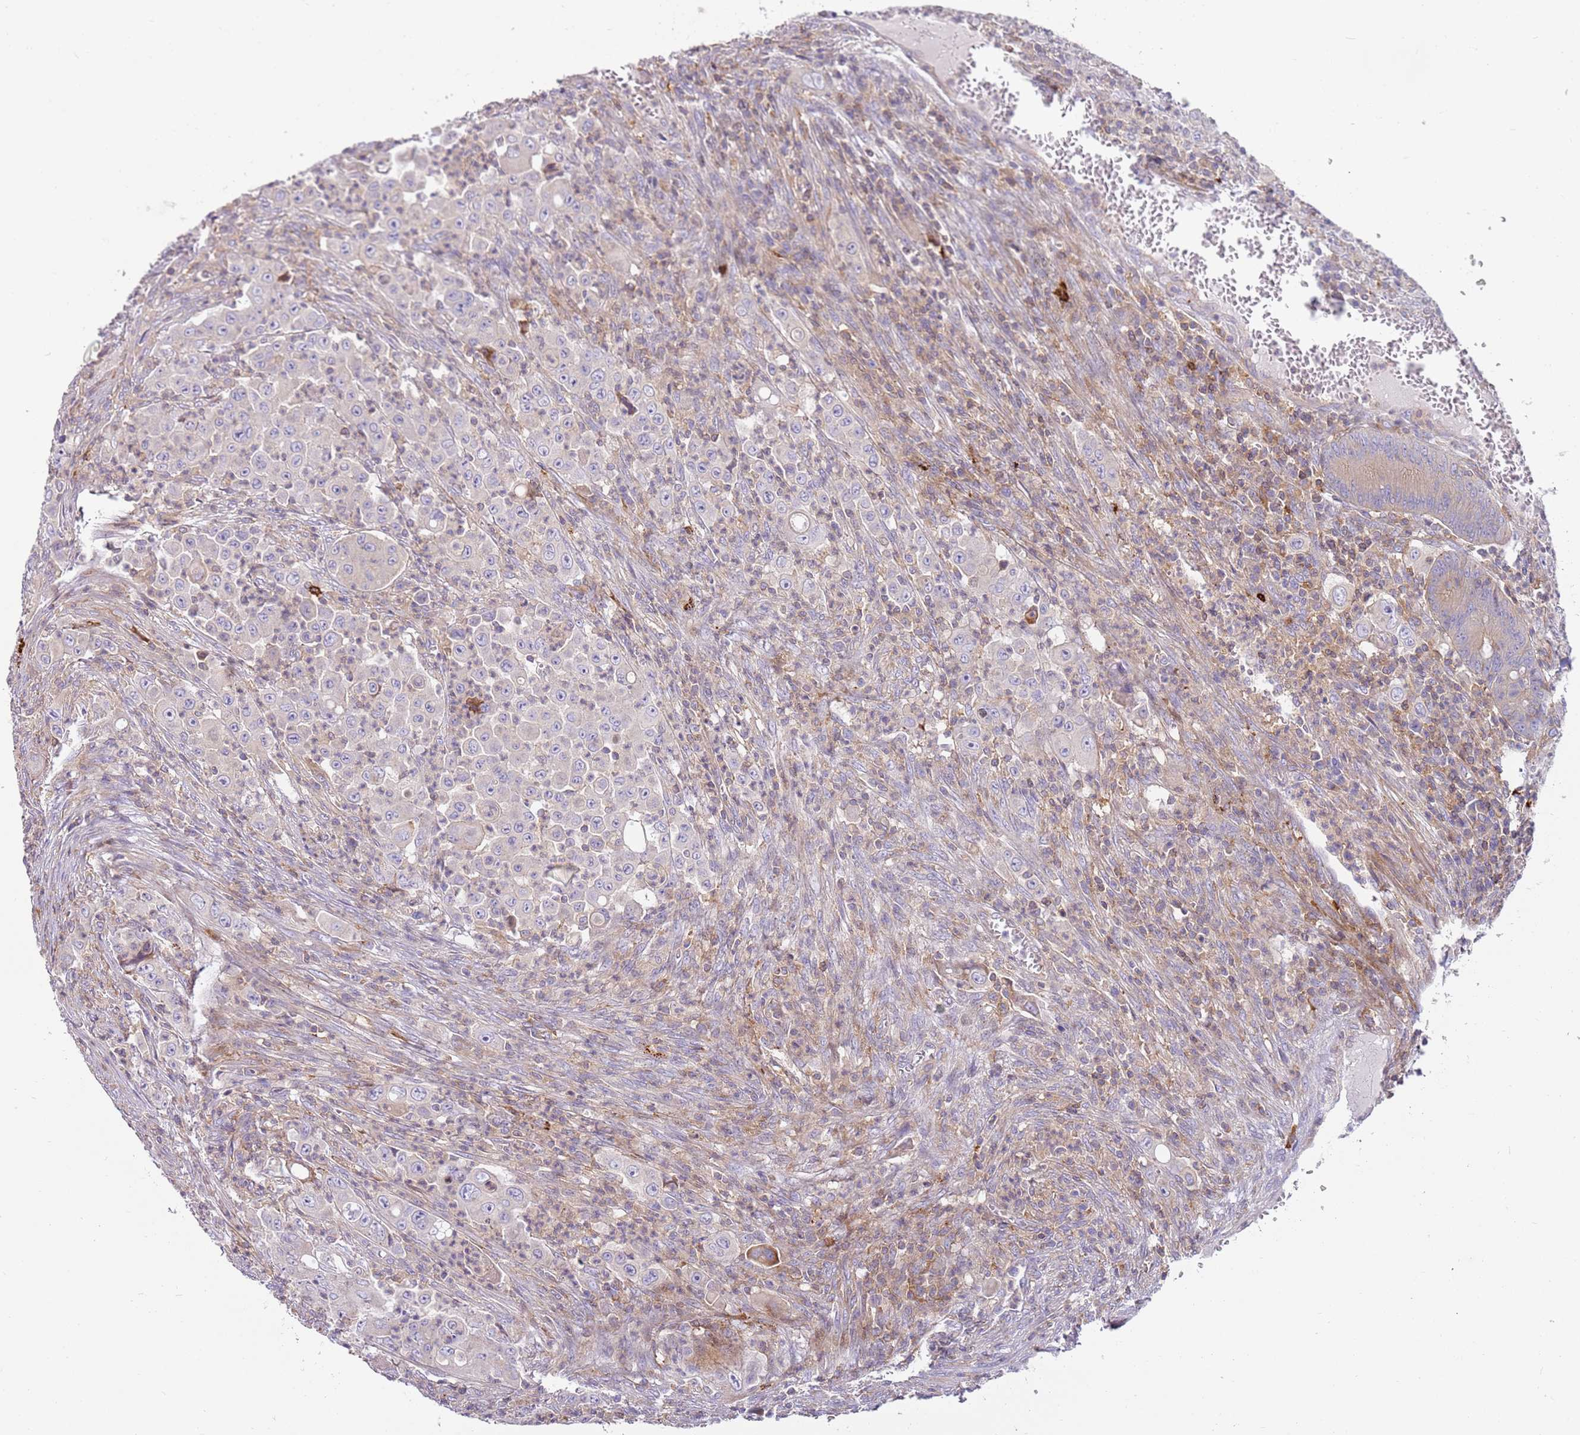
{"staining": {"intensity": "negative", "quantity": "none", "location": "none"}, "tissue": "colorectal cancer", "cell_type": "Tumor cells", "image_type": "cancer", "snomed": [{"axis": "morphology", "description": "Adenocarcinoma, NOS"}, {"axis": "topography", "description": "Colon"}], "caption": "High magnification brightfield microscopy of adenocarcinoma (colorectal) stained with DAB (brown) and counterstained with hematoxylin (blue): tumor cells show no significant staining.", "gene": "FPR1", "patient": {"sex": "male", "age": 51}}